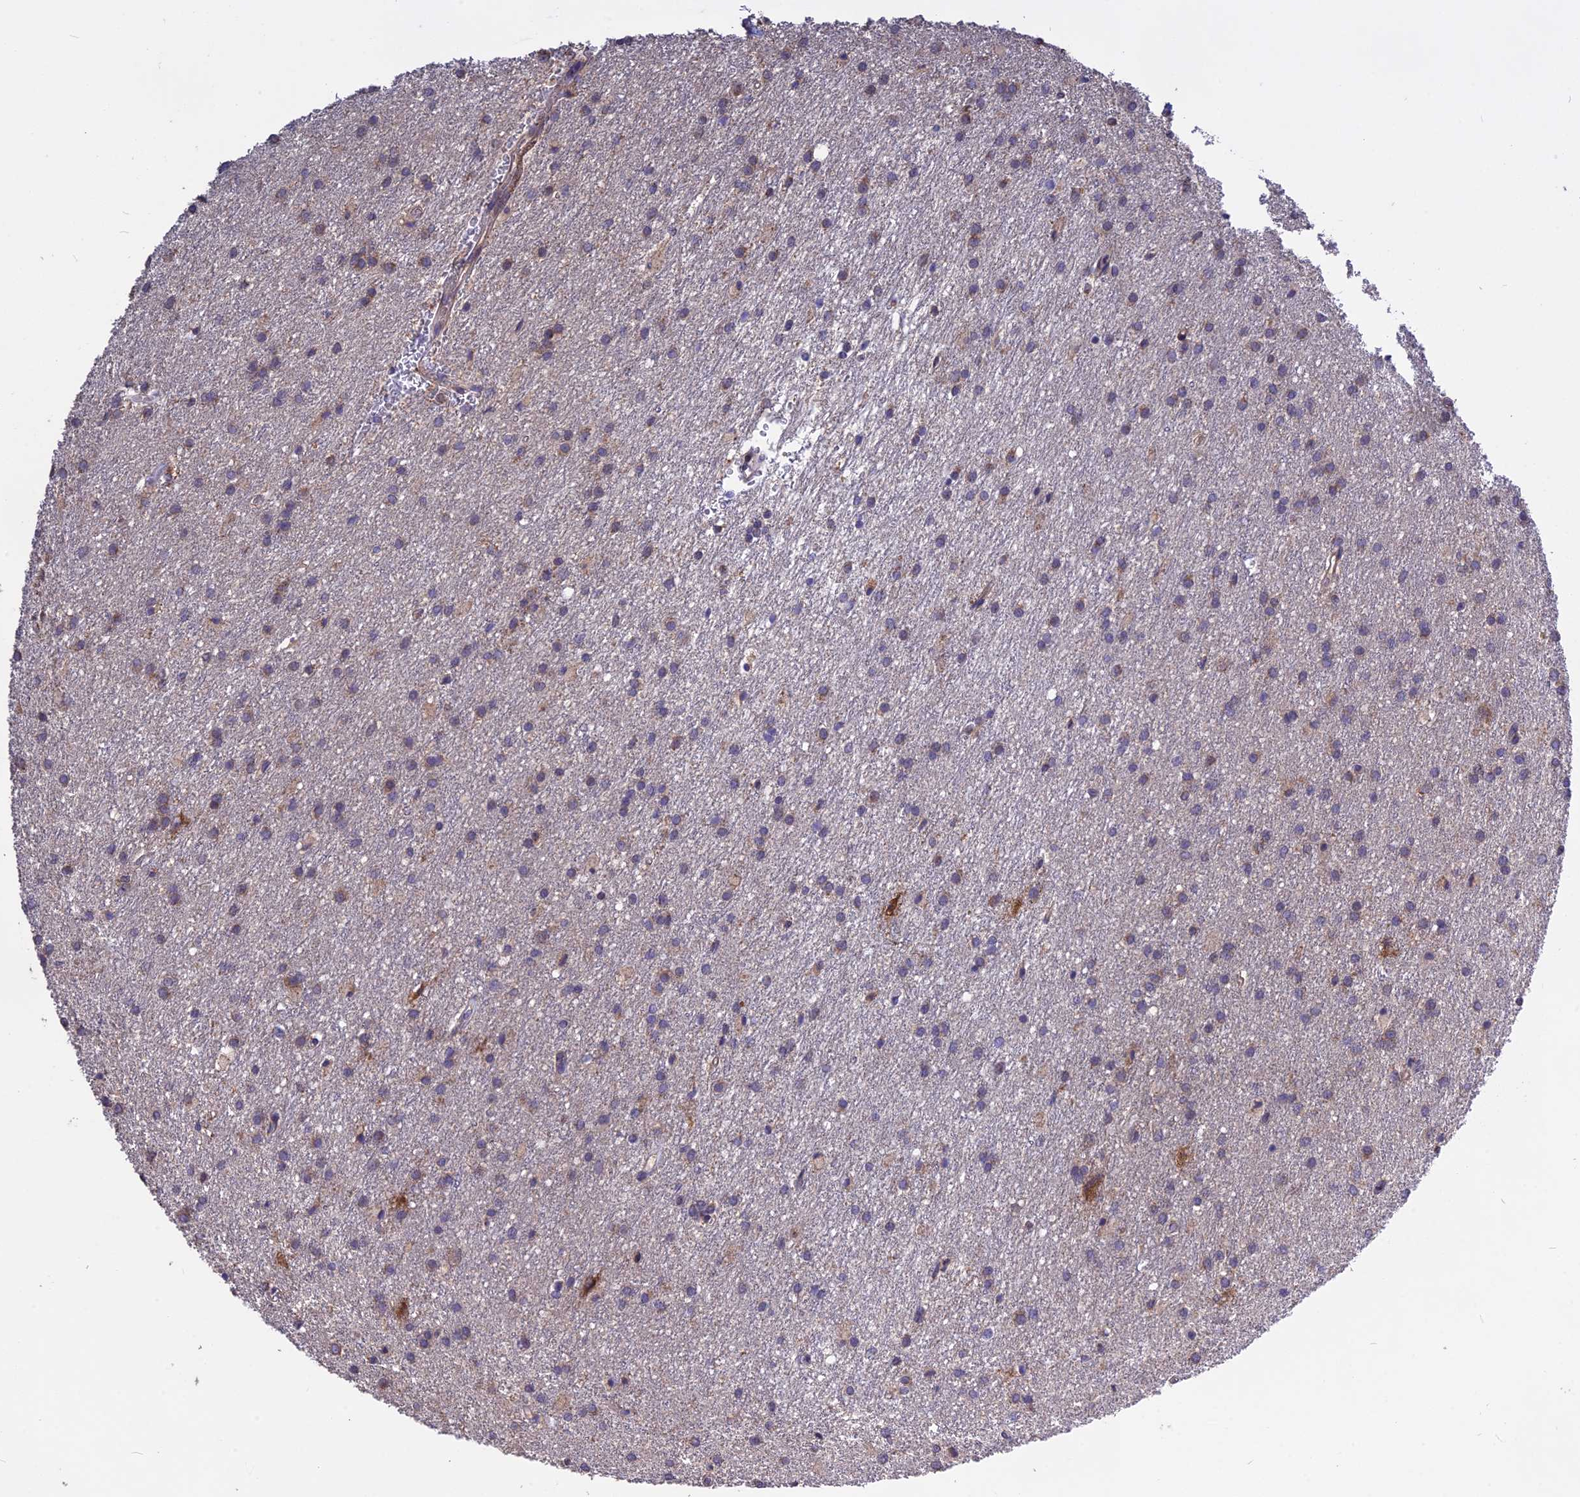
{"staining": {"intensity": "weak", "quantity": "25%-75%", "location": "cytoplasmic/membranous"}, "tissue": "glioma", "cell_type": "Tumor cells", "image_type": "cancer", "snomed": [{"axis": "morphology", "description": "Glioma, malignant, High grade"}, {"axis": "topography", "description": "Brain"}], "caption": "A high-resolution histopathology image shows immunohistochemistry staining of malignant high-grade glioma, which exhibits weak cytoplasmic/membranous staining in approximately 25%-75% of tumor cells.", "gene": "NUDT8", "patient": {"sex": "female", "age": 50}}